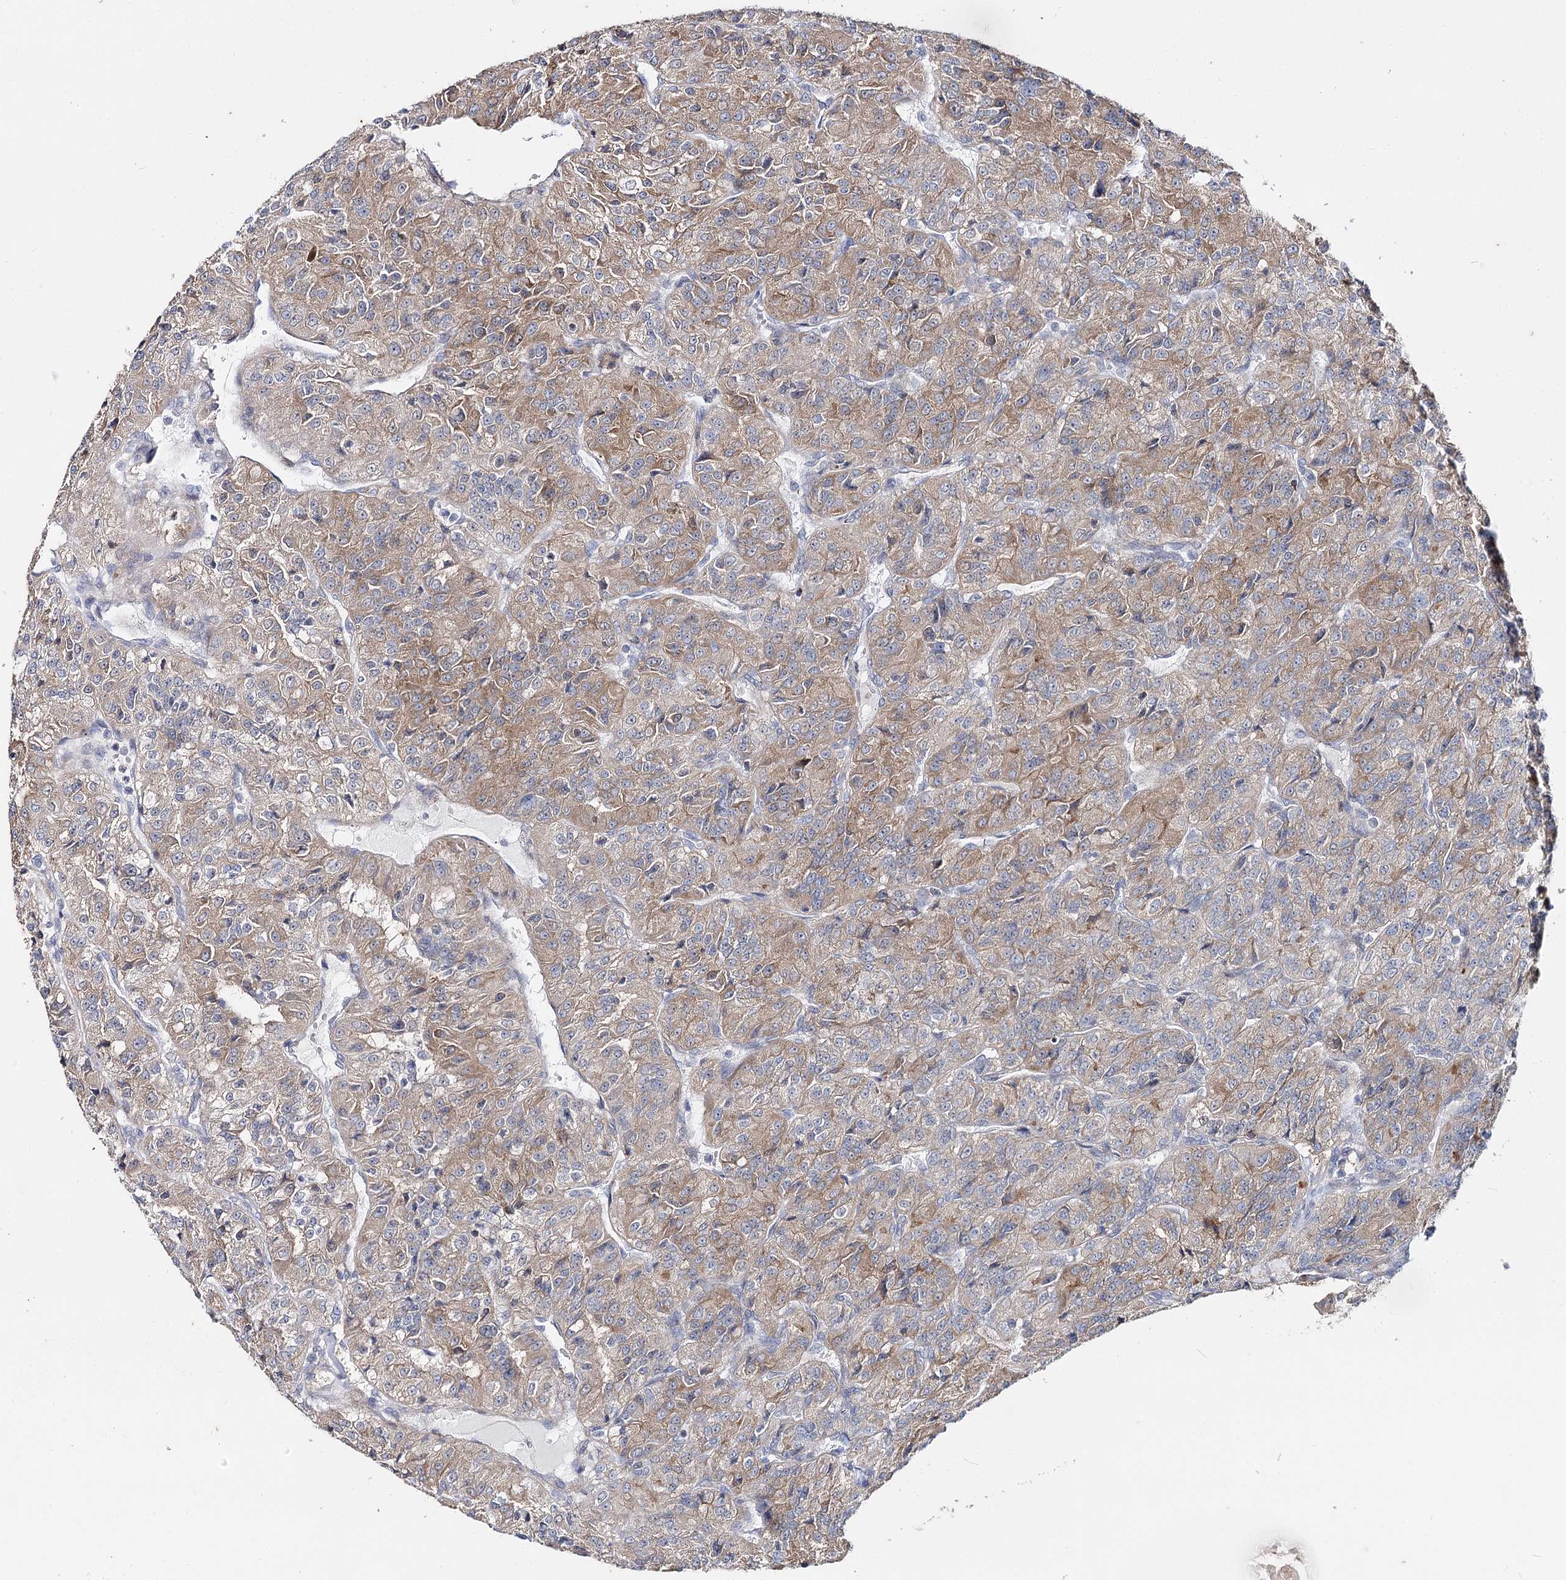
{"staining": {"intensity": "moderate", "quantity": ">75%", "location": "cytoplasmic/membranous"}, "tissue": "renal cancer", "cell_type": "Tumor cells", "image_type": "cancer", "snomed": [{"axis": "morphology", "description": "Adenocarcinoma, NOS"}, {"axis": "topography", "description": "Kidney"}], "caption": "Renal adenocarcinoma stained for a protein (brown) displays moderate cytoplasmic/membranous positive staining in approximately >75% of tumor cells.", "gene": "AGXT2", "patient": {"sex": "female", "age": 63}}